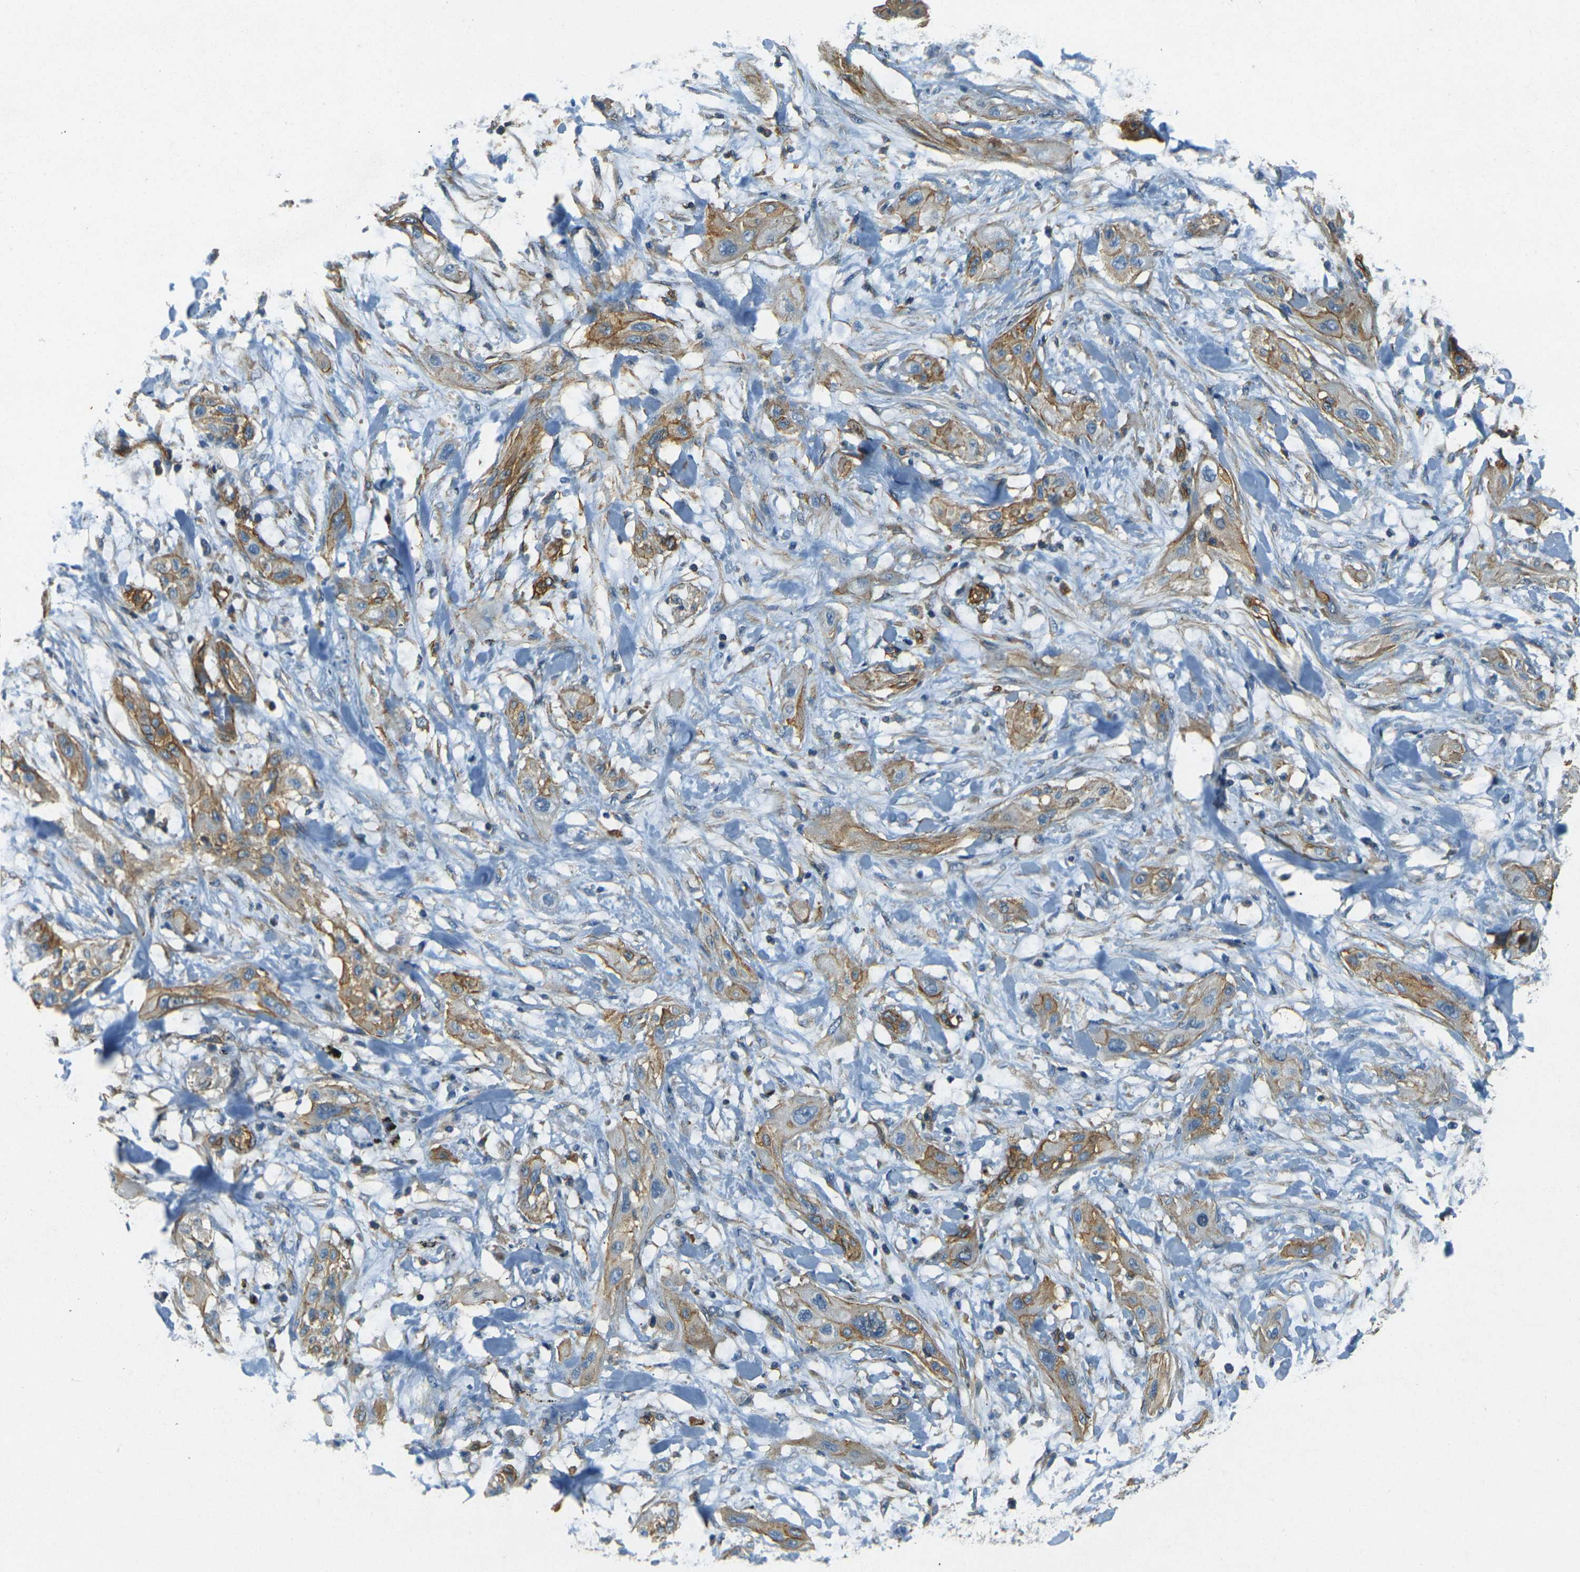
{"staining": {"intensity": "moderate", "quantity": ">75%", "location": "cytoplasmic/membranous"}, "tissue": "lung cancer", "cell_type": "Tumor cells", "image_type": "cancer", "snomed": [{"axis": "morphology", "description": "Squamous cell carcinoma, NOS"}, {"axis": "topography", "description": "Lung"}], "caption": "A brown stain labels moderate cytoplasmic/membranous positivity of a protein in squamous cell carcinoma (lung) tumor cells. (DAB IHC with brightfield microscopy, high magnification).", "gene": "EPHA7", "patient": {"sex": "female", "age": 47}}